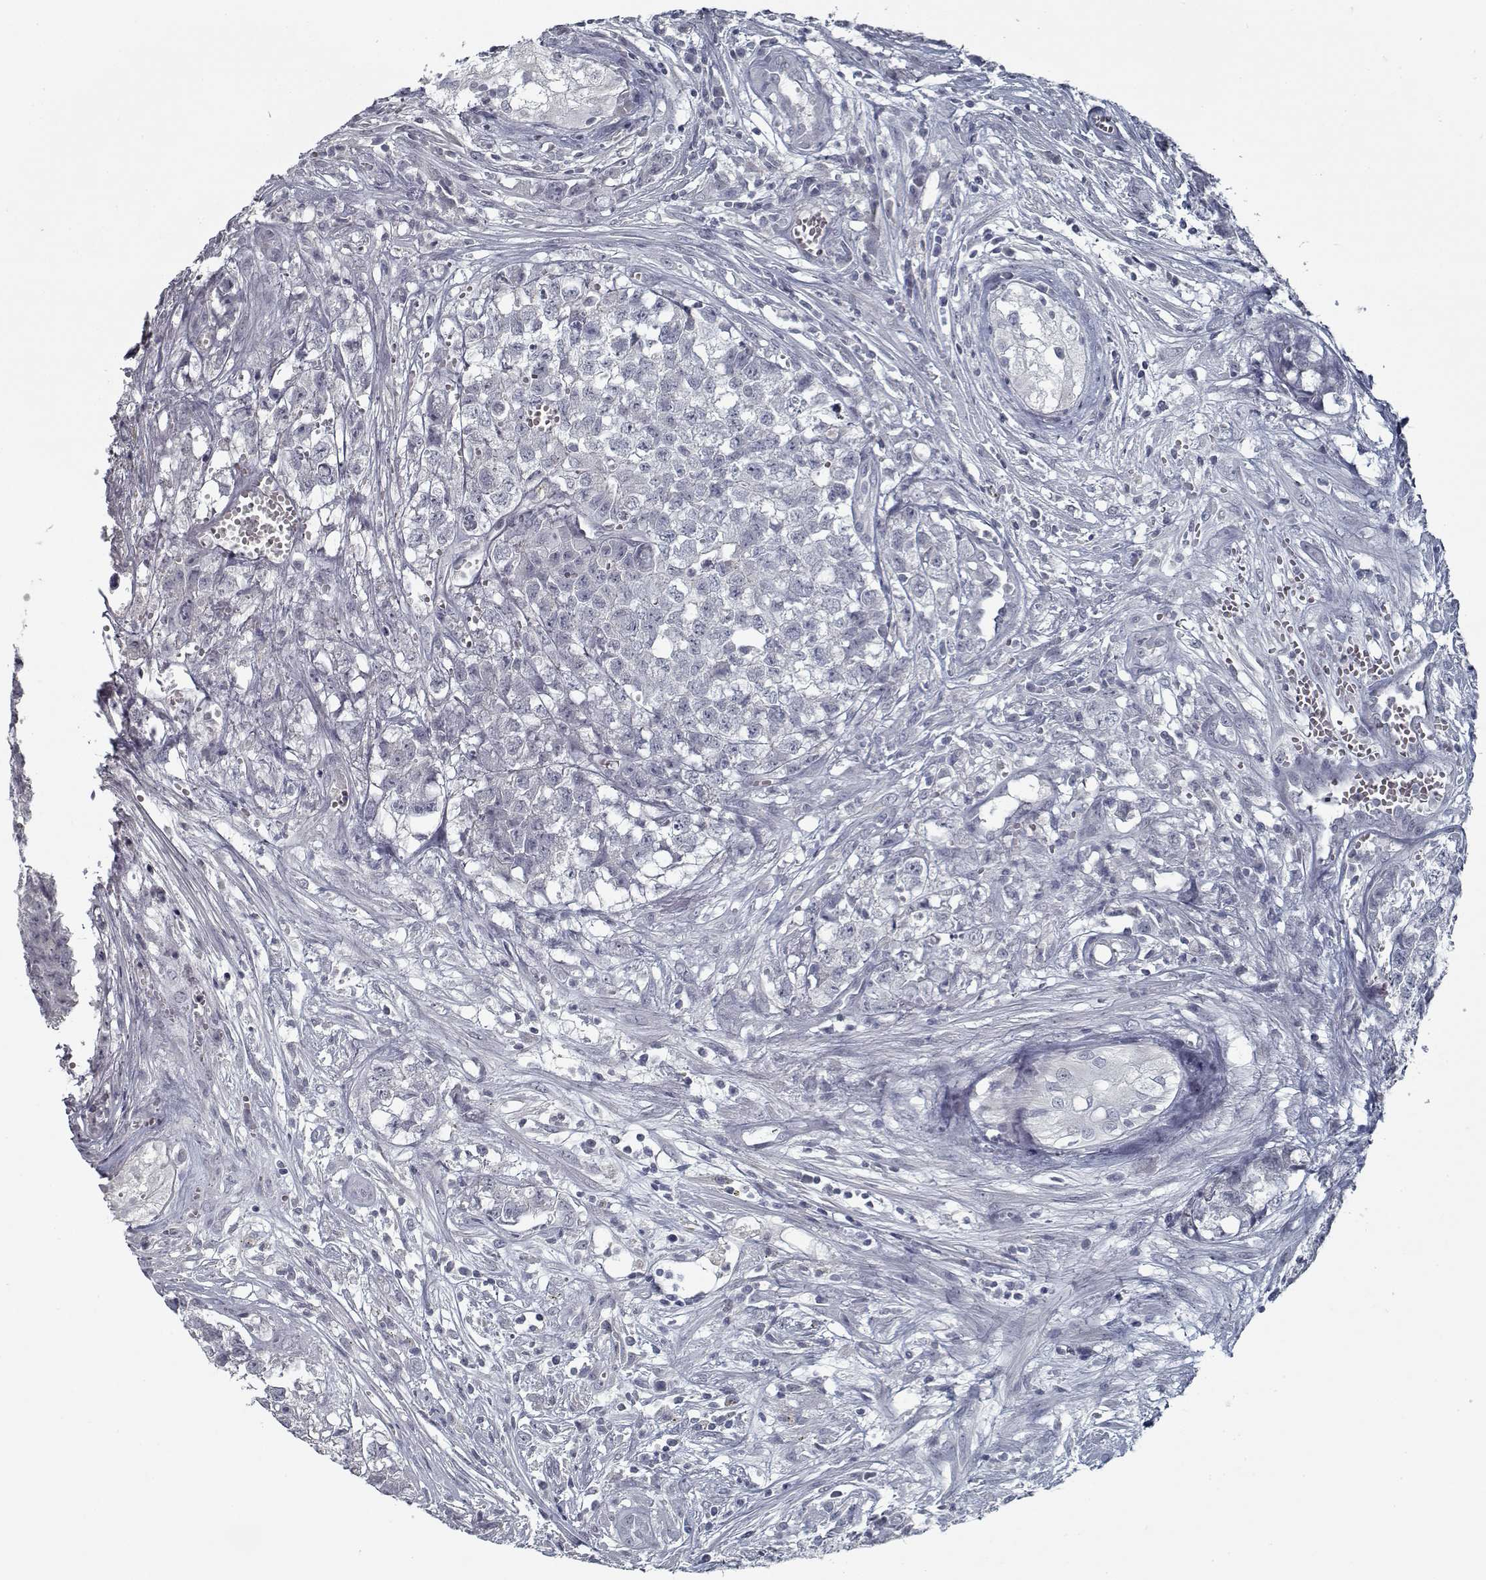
{"staining": {"intensity": "negative", "quantity": "none", "location": "none"}, "tissue": "testis cancer", "cell_type": "Tumor cells", "image_type": "cancer", "snomed": [{"axis": "morphology", "description": "Seminoma, NOS"}, {"axis": "morphology", "description": "Carcinoma, Embryonal, NOS"}, {"axis": "topography", "description": "Testis"}], "caption": "Immunohistochemistry (IHC) histopathology image of neoplastic tissue: embryonal carcinoma (testis) stained with DAB displays no significant protein staining in tumor cells.", "gene": "GAD2", "patient": {"sex": "male", "age": 22}}